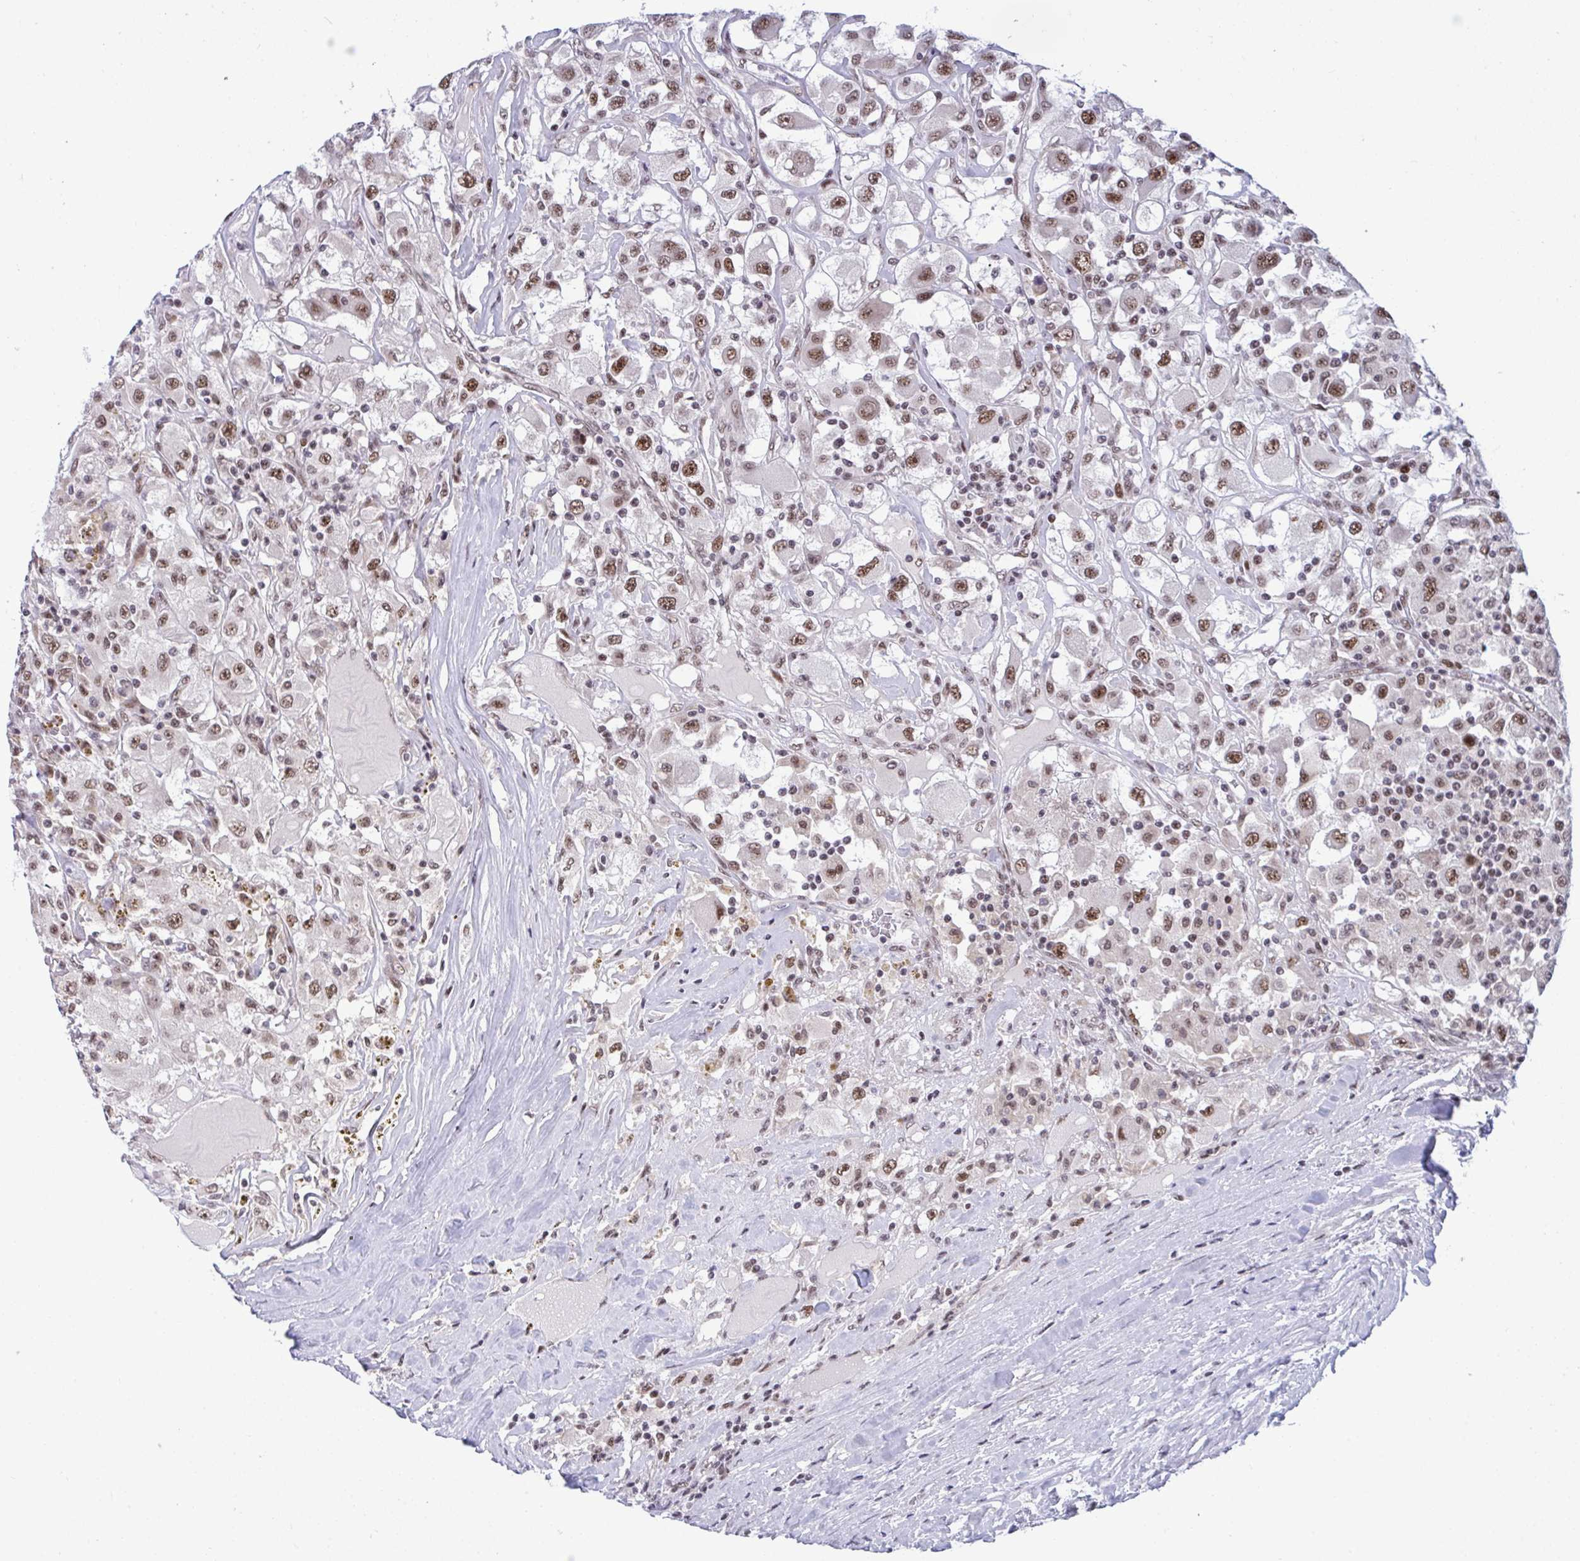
{"staining": {"intensity": "moderate", "quantity": ">75%", "location": "nuclear"}, "tissue": "renal cancer", "cell_type": "Tumor cells", "image_type": "cancer", "snomed": [{"axis": "morphology", "description": "Adenocarcinoma, NOS"}, {"axis": "topography", "description": "Kidney"}], "caption": "Human renal adenocarcinoma stained for a protein (brown) displays moderate nuclear positive expression in approximately >75% of tumor cells.", "gene": "WBP11", "patient": {"sex": "female", "age": 67}}